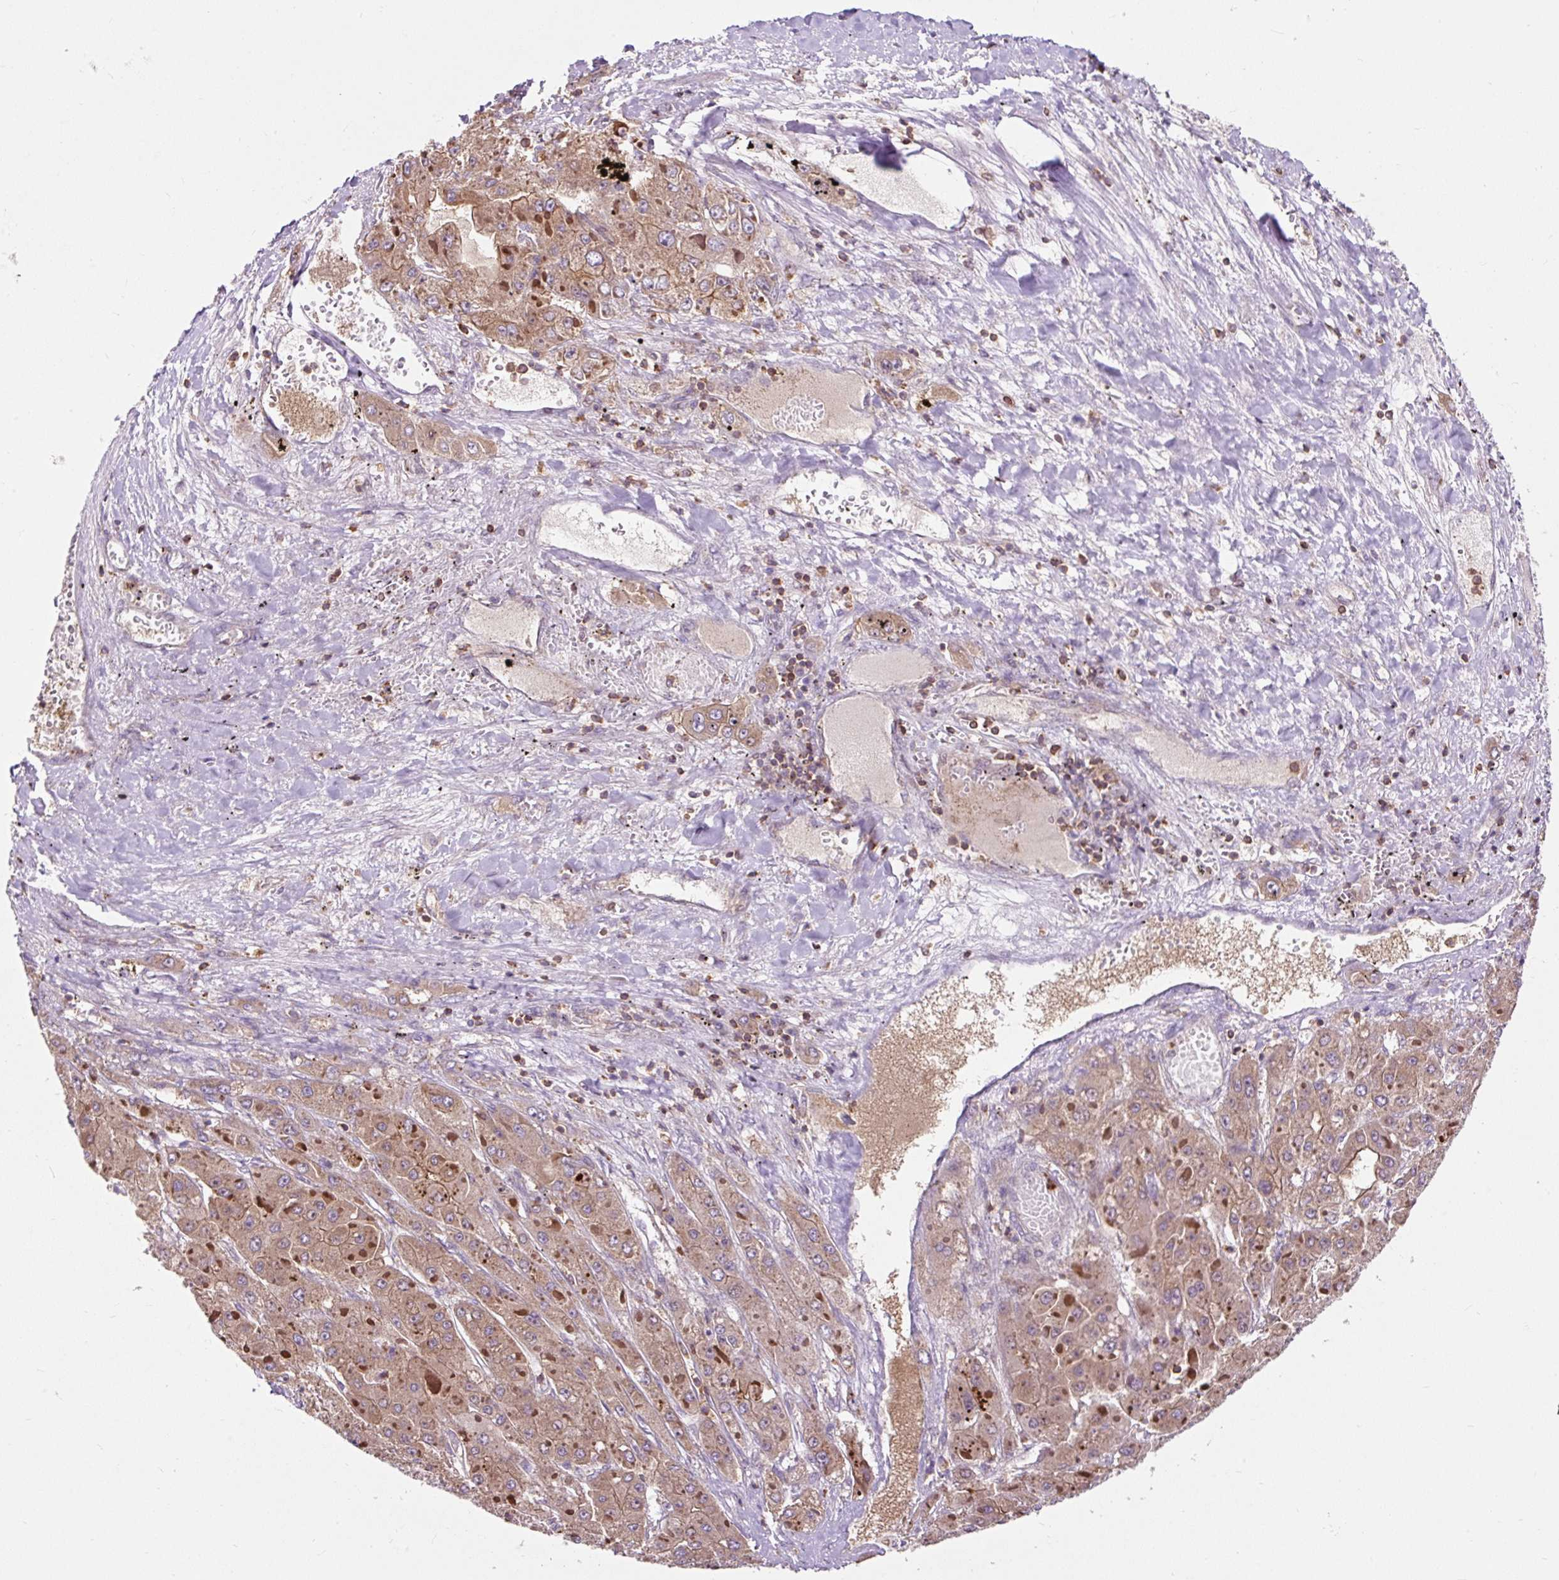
{"staining": {"intensity": "weak", "quantity": ">75%", "location": "cytoplasmic/membranous"}, "tissue": "liver cancer", "cell_type": "Tumor cells", "image_type": "cancer", "snomed": [{"axis": "morphology", "description": "Carcinoma, Hepatocellular, NOS"}, {"axis": "topography", "description": "Liver"}], "caption": "Protein analysis of liver cancer (hepatocellular carcinoma) tissue exhibits weak cytoplasmic/membranous expression in about >75% of tumor cells.", "gene": "CISD3", "patient": {"sex": "female", "age": 73}}